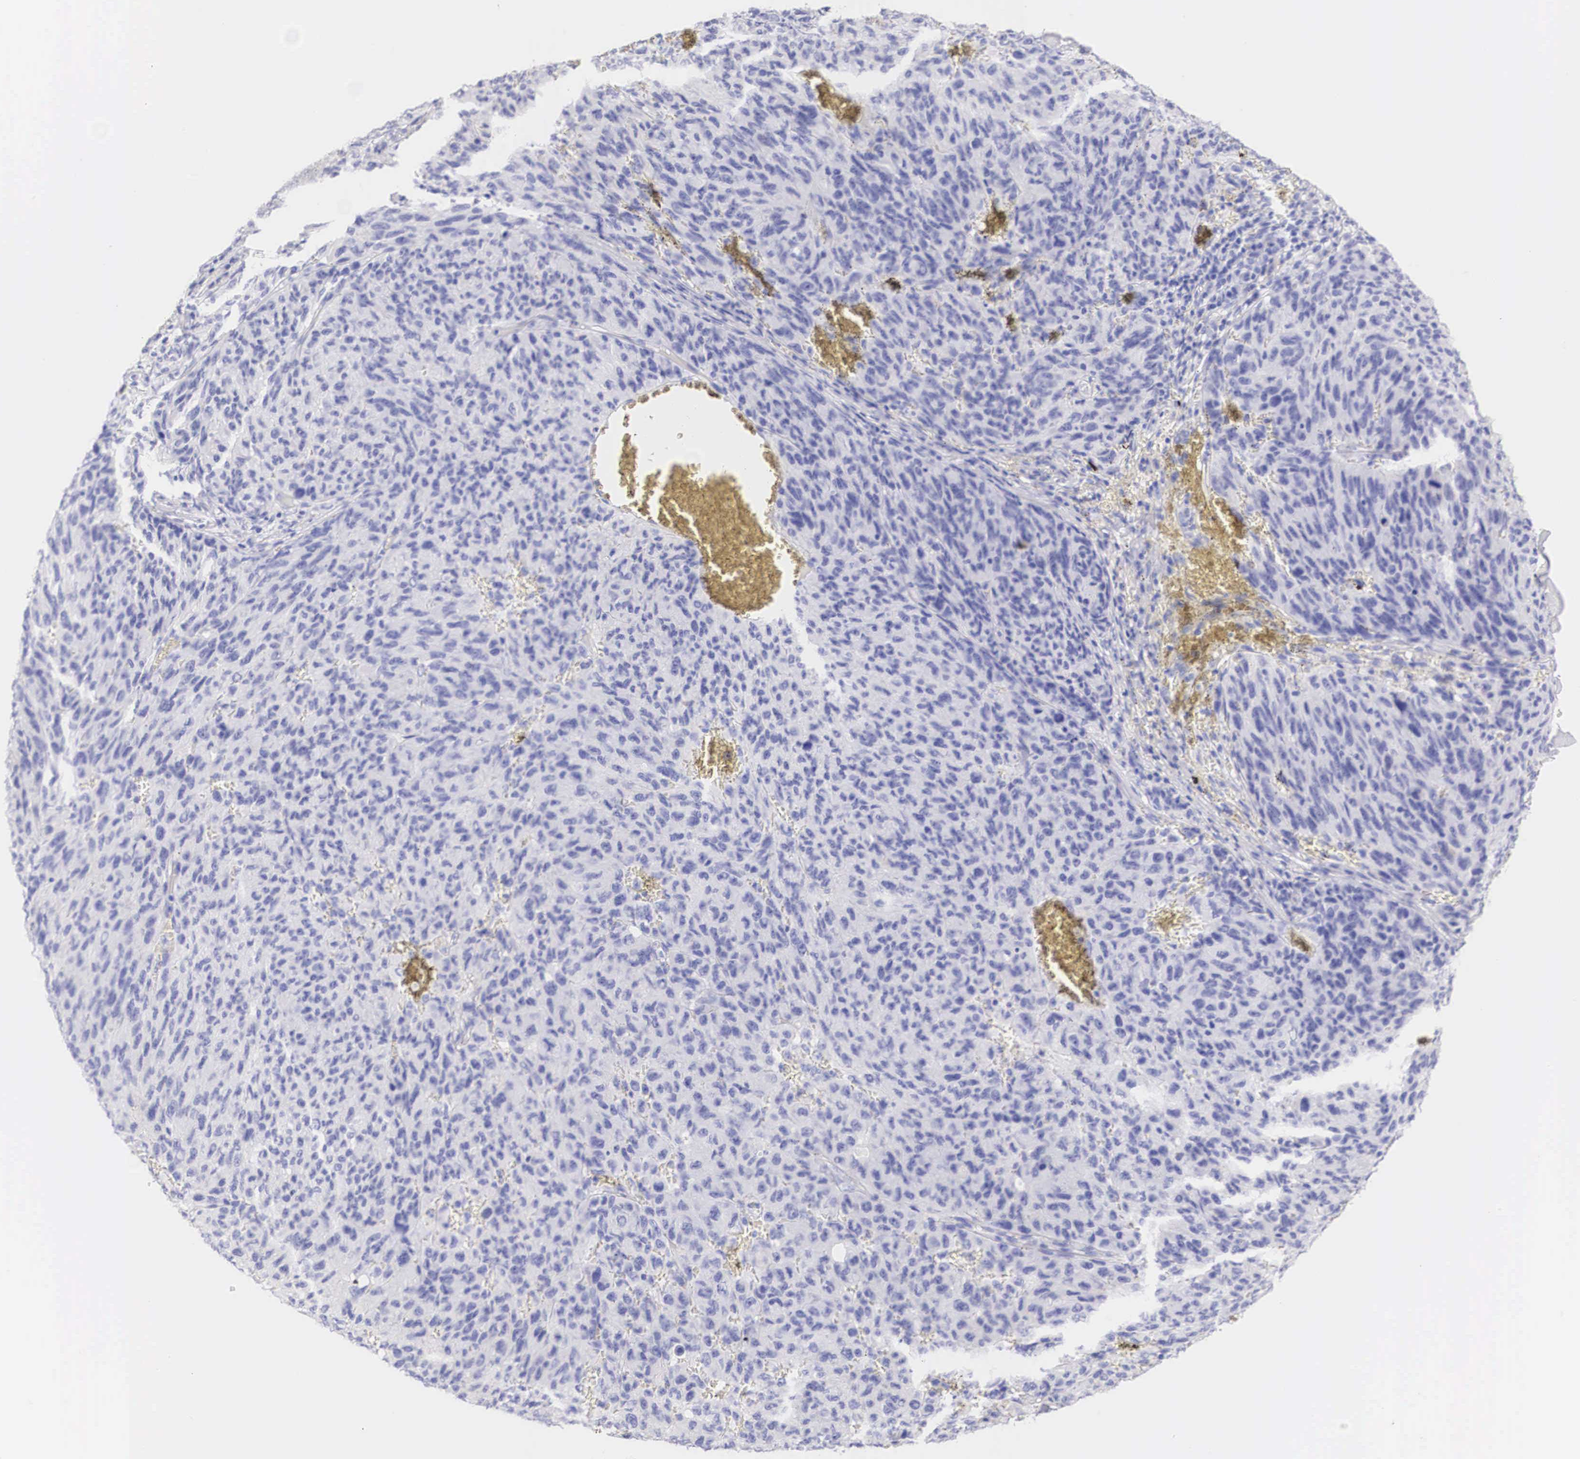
{"staining": {"intensity": "negative", "quantity": "none", "location": "none"}, "tissue": "melanoma", "cell_type": "Tumor cells", "image_type": "cancer", "snomed": [{"axis": "morphology", "description": "Malignant melanoma, NOS"}, {"axis": "topography", "description": "Skin"}], "caption": "There is no significant expression in tumor cells of malignant melanoma.", "gene": "ERBB2", "patient": {"sex": "male", "age": 76}}